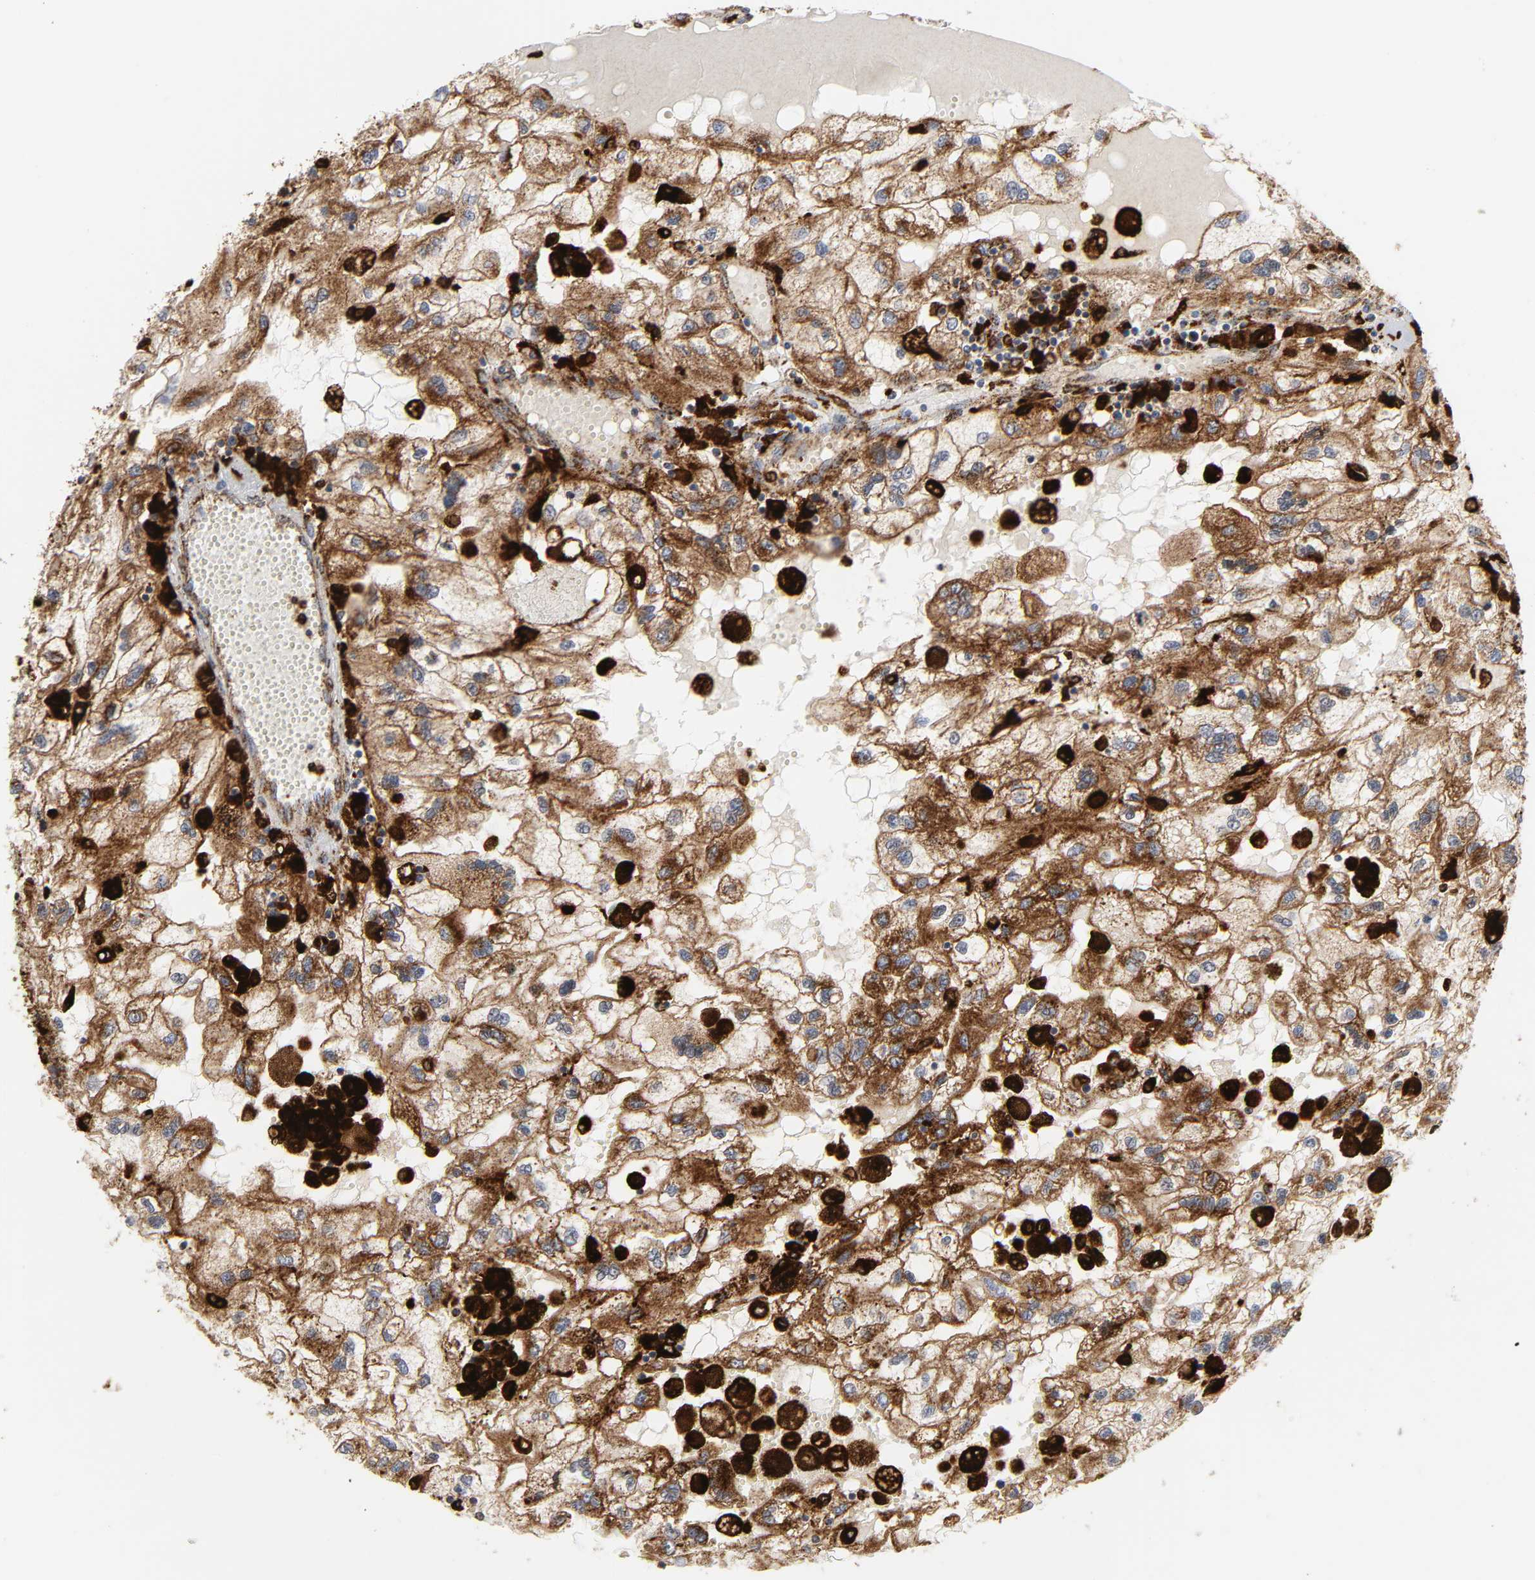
{"staining": {"intensity": "moderate", "quantity": "25%-75%", "location": "cytoplasmic/membranous"}, "tissue": "renal cancer", "cell_type": "Tumor cells", "image_type": "cancer", "snomed": [{"axis": "morphology", "description": "Normal tissue, NOS"}, {"axis": "morphology", "description": "Adenocarcinoma, NOS"}, {"axis": "topography", "description": "Kidney"}], "caption": "The photomicrograph shows a brown stain indicating the presence of a protein in the cytoplasmic/membranous of tumor cells in adenocarcinoma (renal).", "gene": "PSAP", "patient": {"sex": "male", "age": 71}}